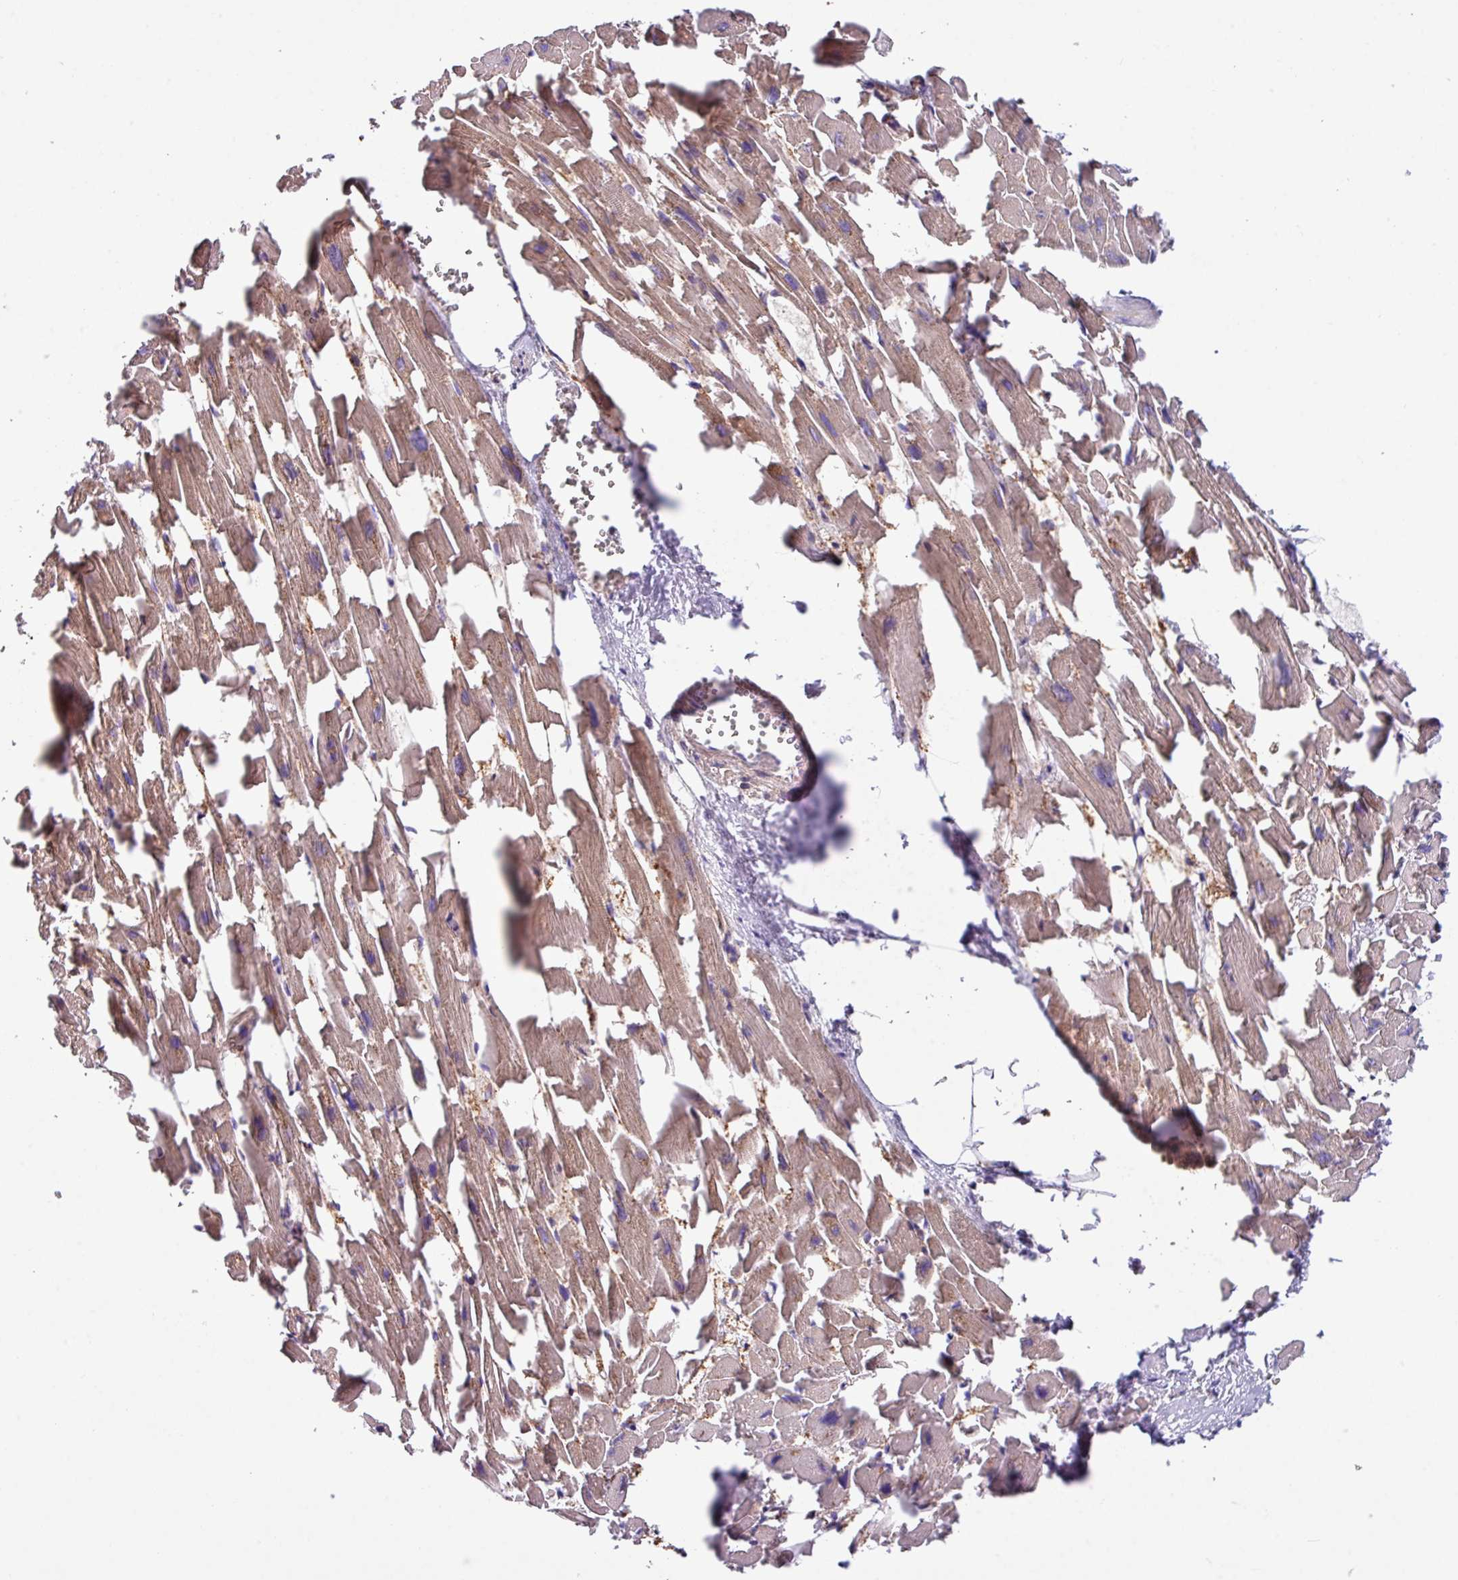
{"staining": {"intensity": "moderate", "quantity": ">75%", "location": "cytoplasmic/membranous"}, "tissue": "heart muscle", "cell_type": "Cardiomyocytes", "image_type": "normal", "snomed": [{"axis": "morphology", "description": "Normal tissue, NOS"}, {"axis": "topography", "description": "Heart"}], "caption": "Immunohistochemical staining of normal human heart muscle displays moderate cytoplasmic/membranous protein staining in about >75% of cardiomyocytes. The staining is performed using DAB brown chromogen to label protein expression. The nuclei are counter-stained blue using hematoxylin.", "gene": "DNAL1", "patient": {"sex": "female", "age": 64}}